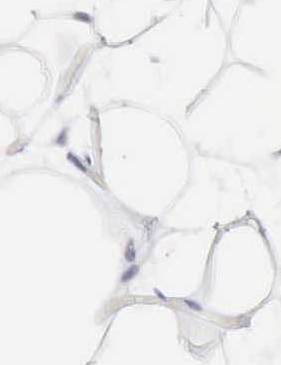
{"staining": {"intensity": "negative", "quantity": "none", "location": "none"}, "tissue": "adipose tissue", "cell_type": "Adipocytes", "image_type": "normal", "snomed": [{"axis": "morphology", "description": "Normal tissue, NOS"}, {"axis": "morphology", "description": "Fibrosis, NOS"}, {"axis": "topography", "description": "Breast"}], "caption": "Adipose tissue stained for a protein using immunohistochemistry displays no expression adipocytes.", "gene": "ANGEL1", "patient": {"sex": "female", "age": 24}}